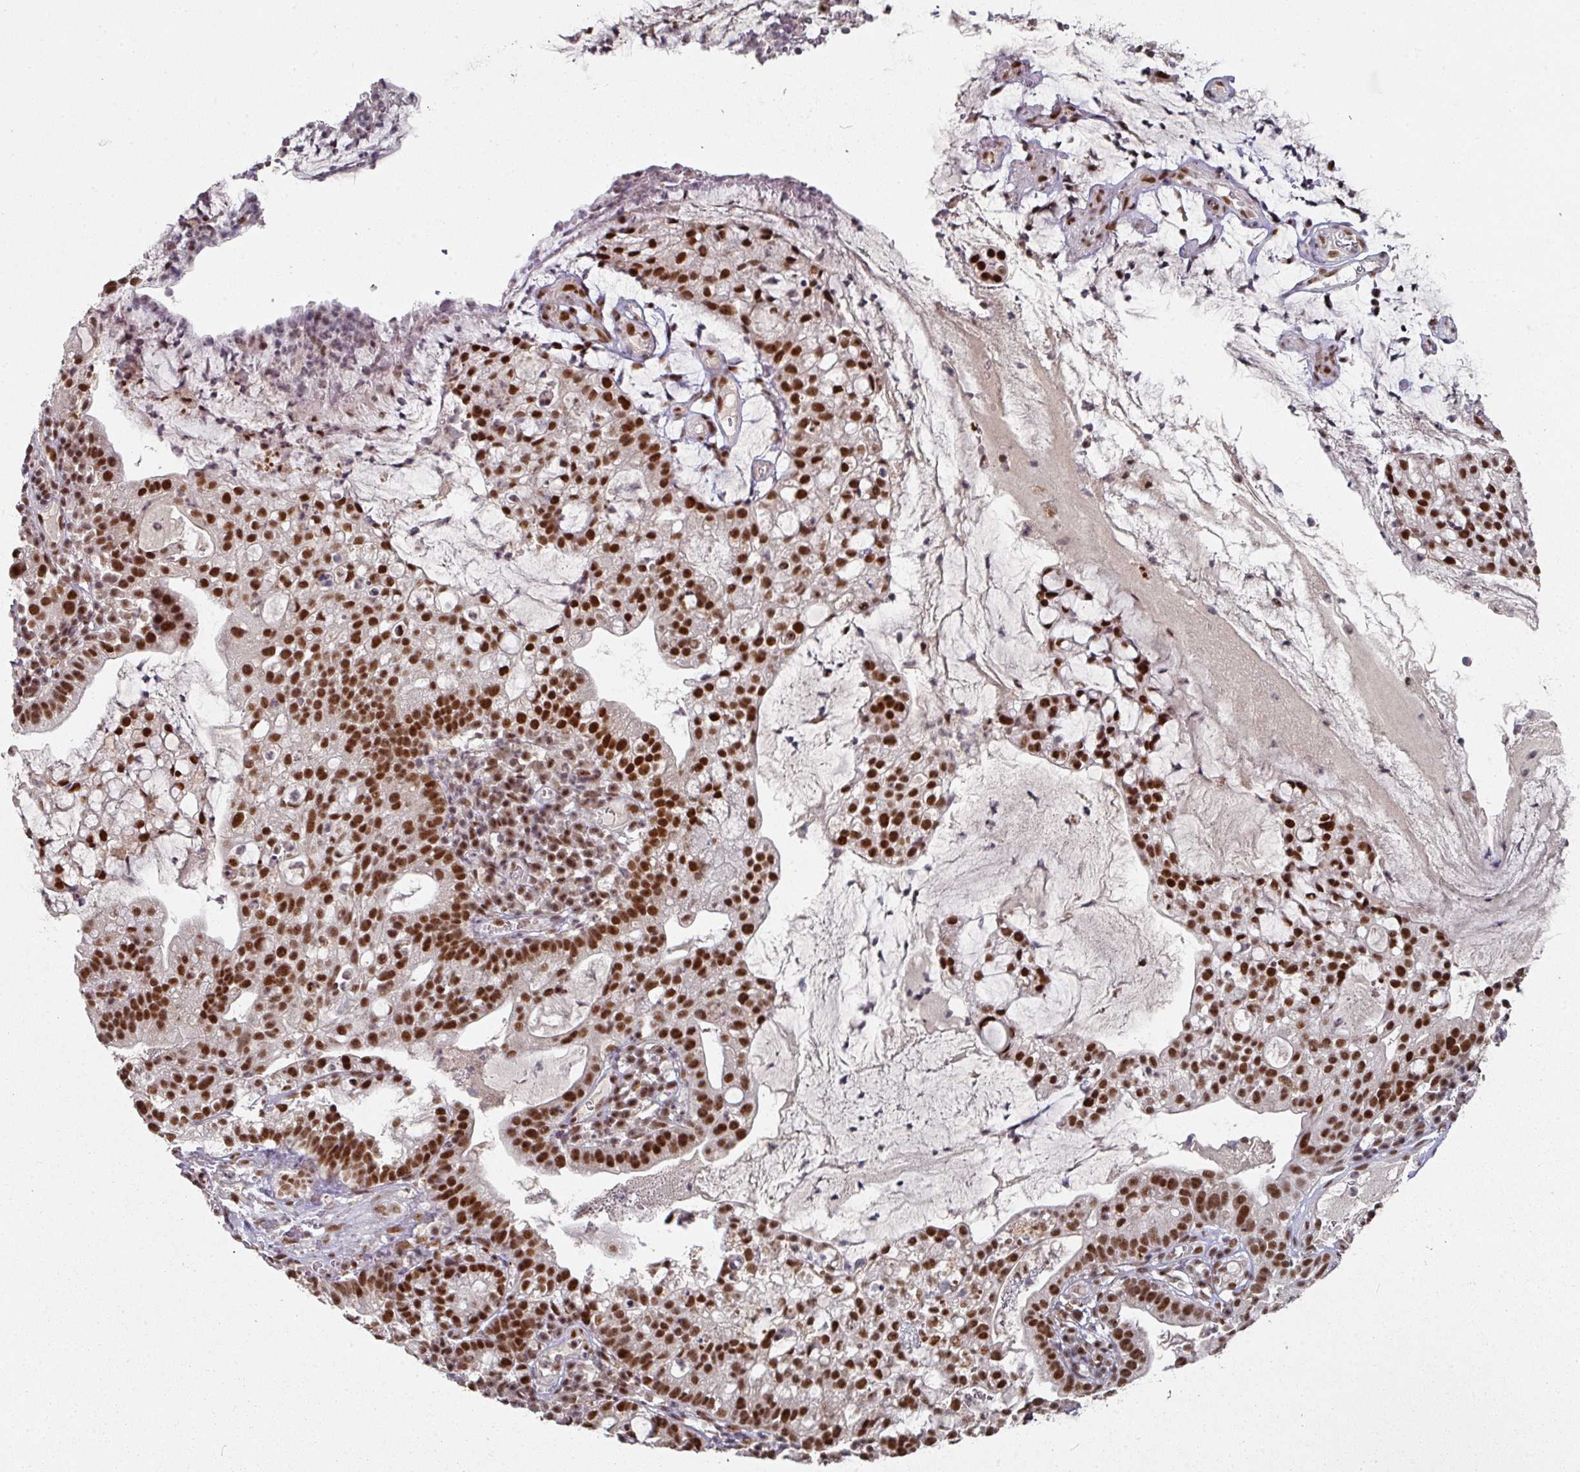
{"staining": {"intensity": "strong", "quantity": ">75%", "location": "nuclear"}, "tissue": "cervical cancer", "cell_type": "Tumor cells", "image_type": "cancer", "snomed": [{"axis": "morphology", "description": "Adenocarcinoma, NOS"}, {"axis": "topography", "description": "Cervix"}], "caption": "Protein analysis of cervical cancer (adenocarcinoma) tissue demonstrates strong nuclear staining in approximately >75% of tumor cells. The staining was performed using DAB to visualize the protein expression in brown, while the nuclei were stained in blue with hematoxylin (Magnification: 20x).", "gene": "MEPCE", "patient": {"sex": "female", "age": 41}}